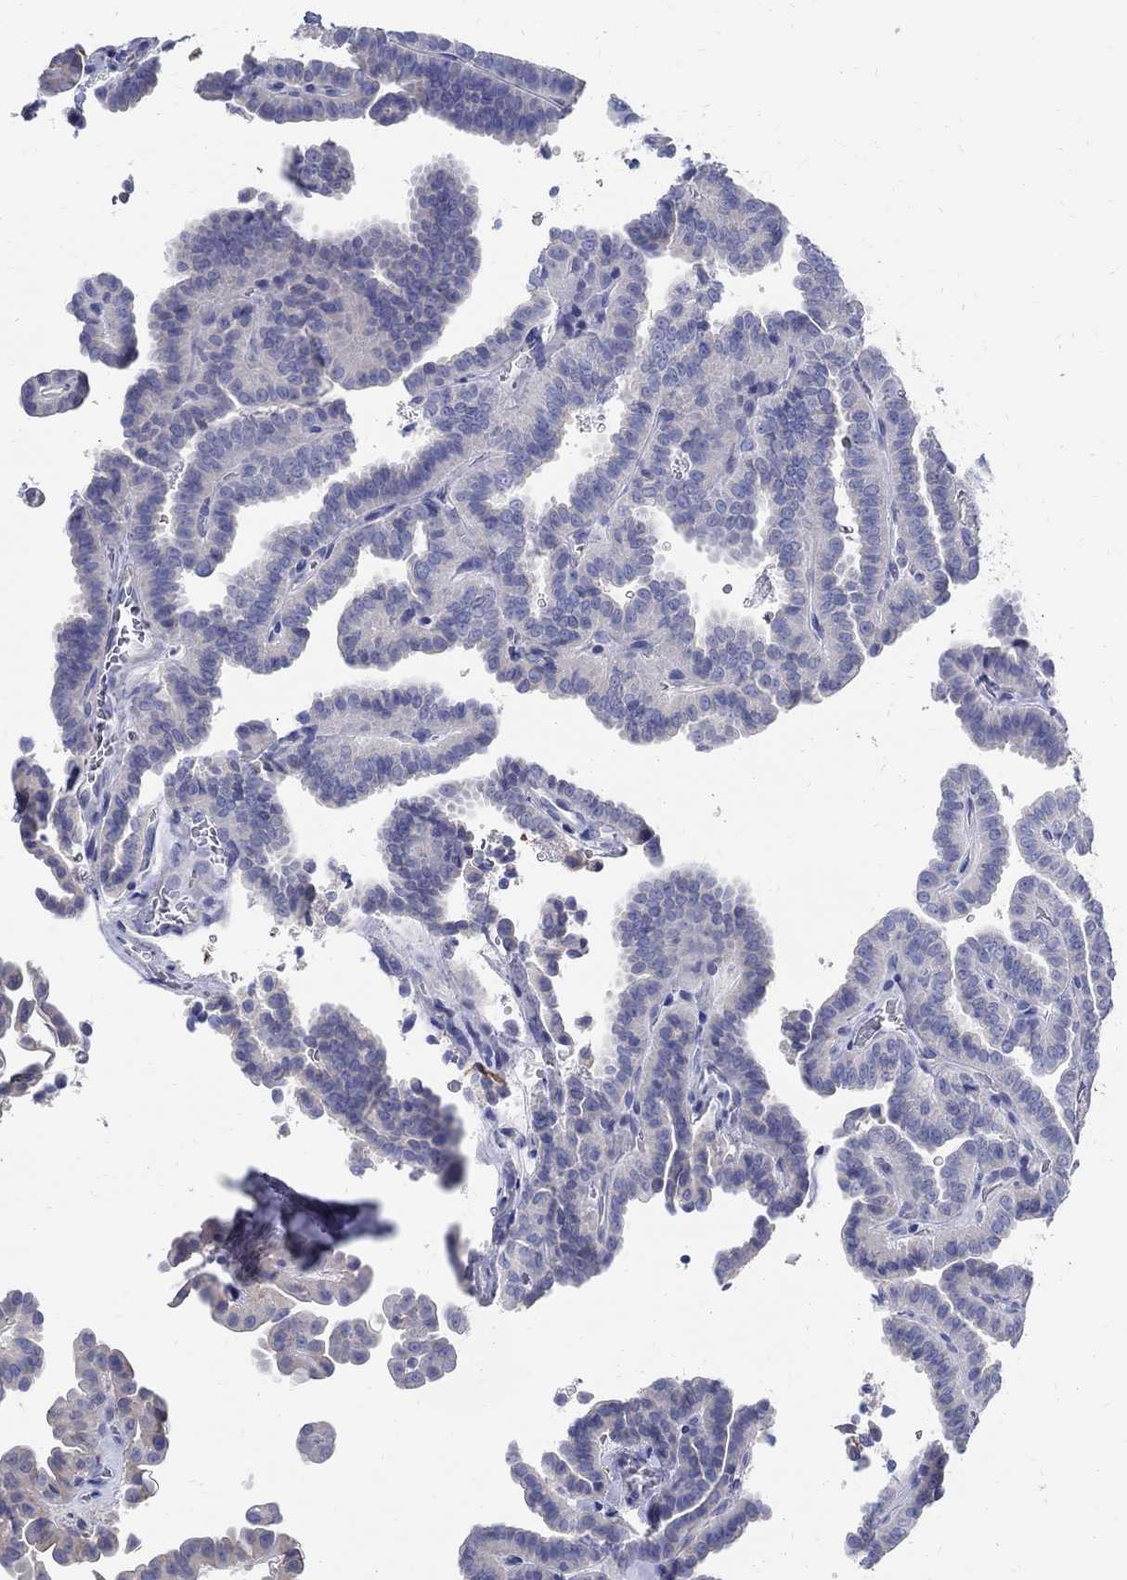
{"staining": {"intensity": "negative", "quantity": "none", "location": "none"}, "tissue": "thyroid cancer", "cell_type": "Tumor cells", "image_type": "cancer", "snomed": [{"axis": "morphology", "description": "Papillary adenocarcinoma, NOS"}, {"axis": "topography", "description": "Thyroid gland"}], "caption": "A histopathology image of thyroid papillary adenocarcinoma stained for a protein demonstrates no brown staining in tumor cells.", "gene": "SOX2", "patient": {"sex": "female", "age": 39}}